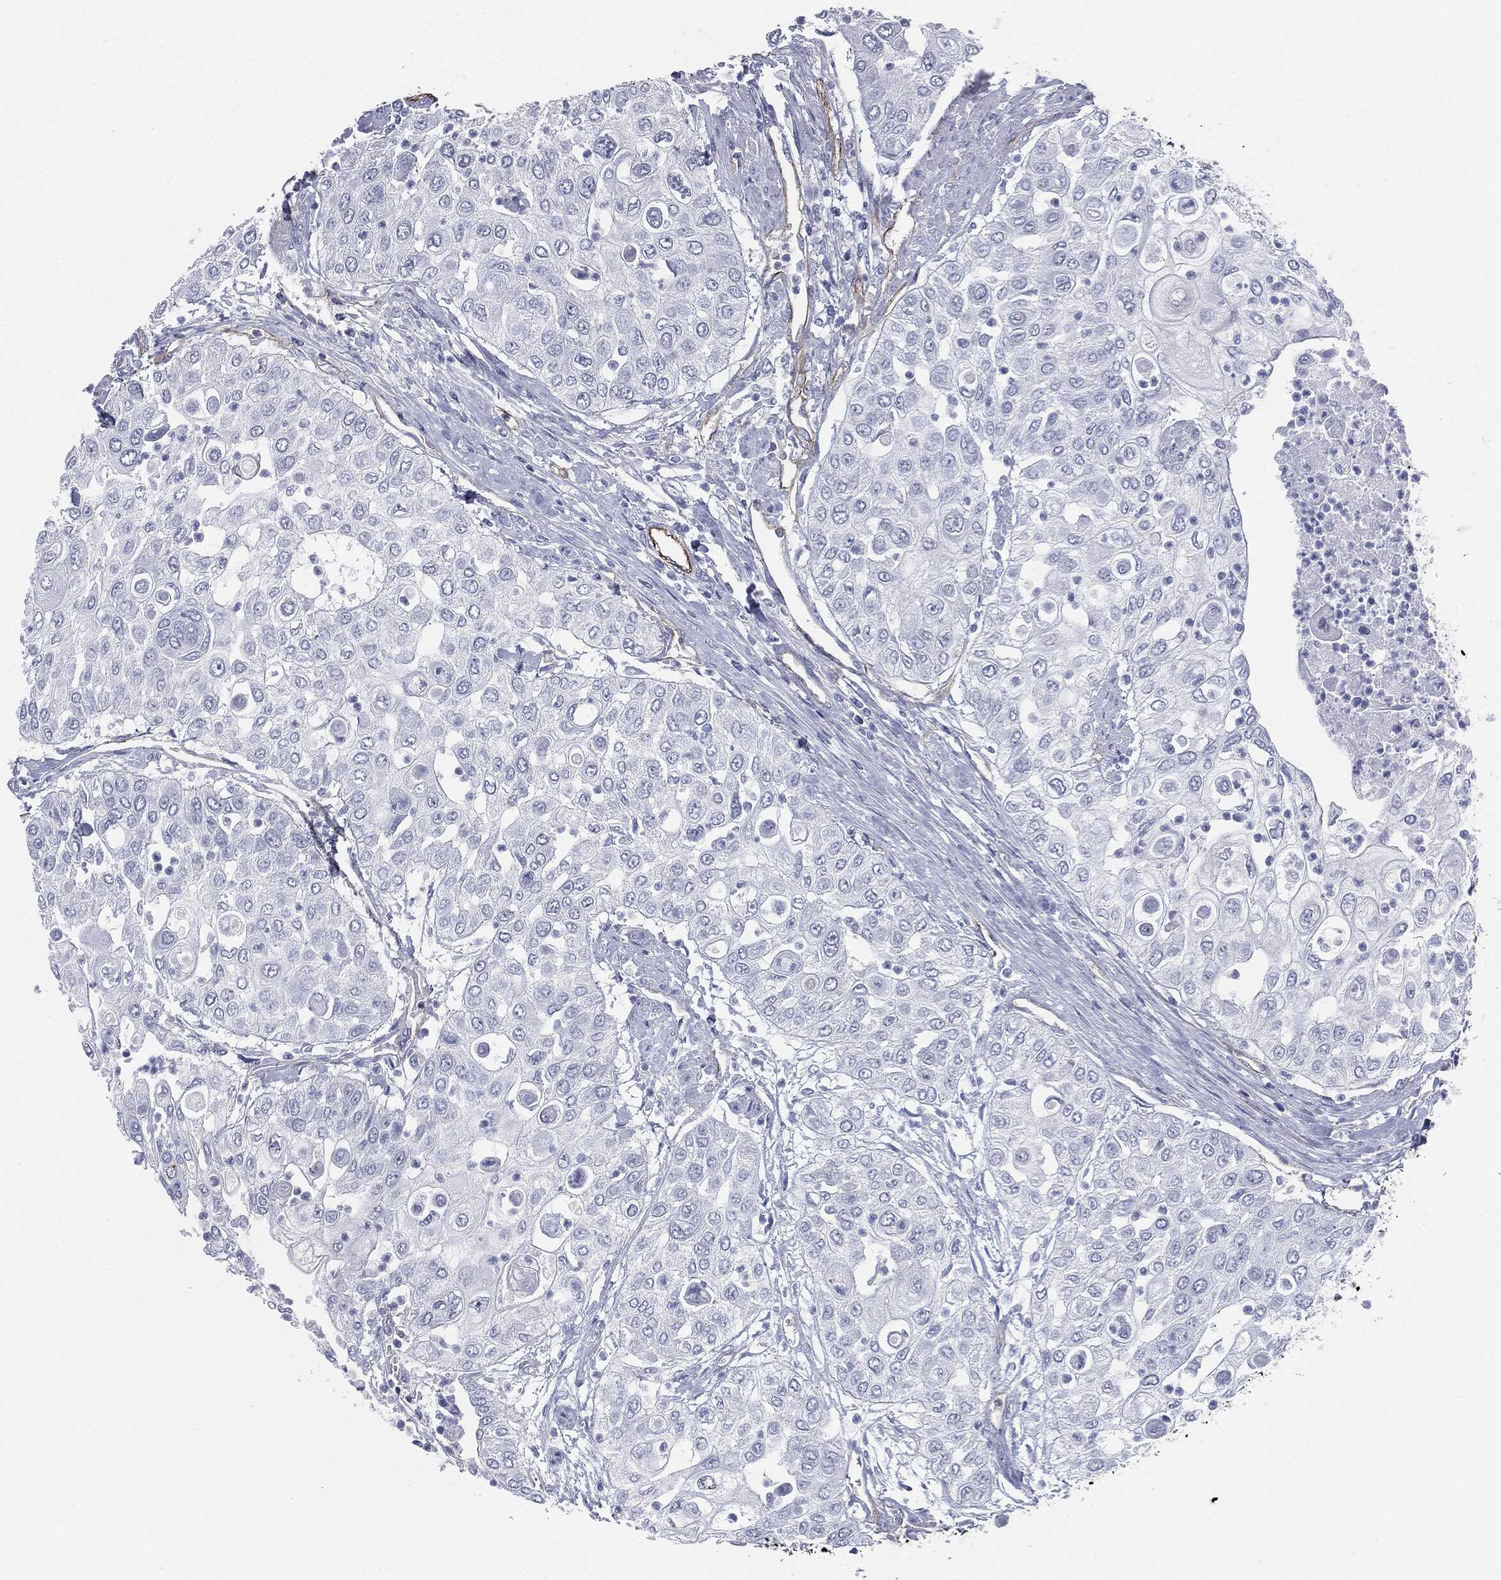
{"staining": {"intensity": "negative", "quantity": "none", "location": "none"}, "tissue": "urothelial cancer", "cell_type": "Tumor cells", "image_type": "cancer", "snomed": [{"axis": "morphology", "description": "Urothelial carcinoma, High grade"}, {"axis": "topography", "description": "Urinary bladder"}], "caption": "The photomicrograph exhibits no significant expression in tumor cells of urothelial cancer.", "gene": "MUC5AC", "patient": {"sex": "female", "age": 79}}